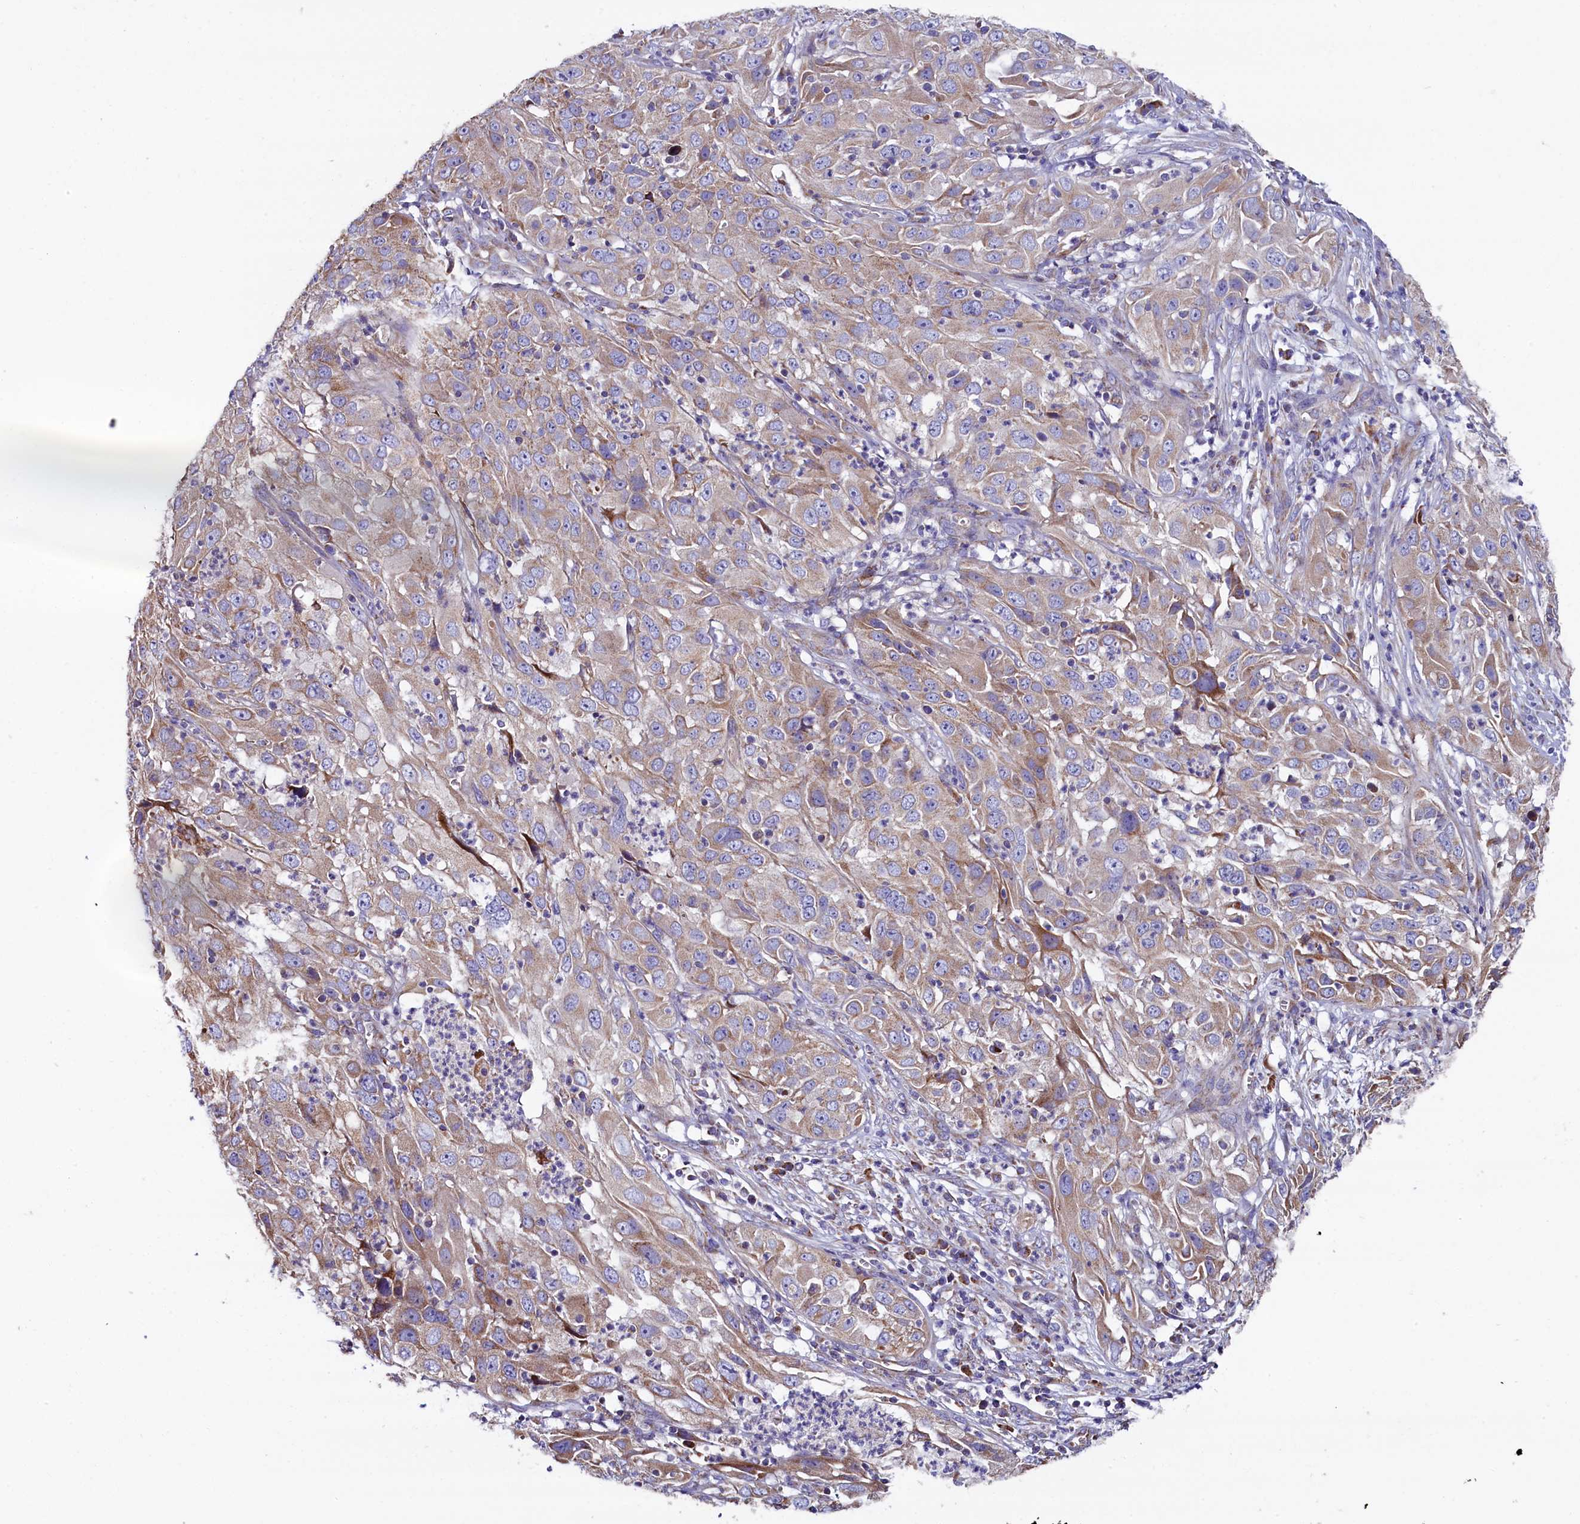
{"staining": {"intensity": "weak", "quantity": "25%-75%", "location": "cytoplasmic/membranous"}, "tissue": "cervical cancer", "cell_type": "Tumor cells", "image_type": "cancer", "snomed": [{"axis": "morphology", "description": "Squamous cell carcinoma, NOS"}, {"axis": "topography", "description": "Cervix"}], "caption": "Cervical cancer tissue exhibits weak cytoplasmic/membranous positivity in approximately 25%-75% of tumor cells (brown staining indicates protein expression, while blue staining denotes nuclei).", "gene": "ZSWIM1", "patient": {"sex": "female", "age": 32}}